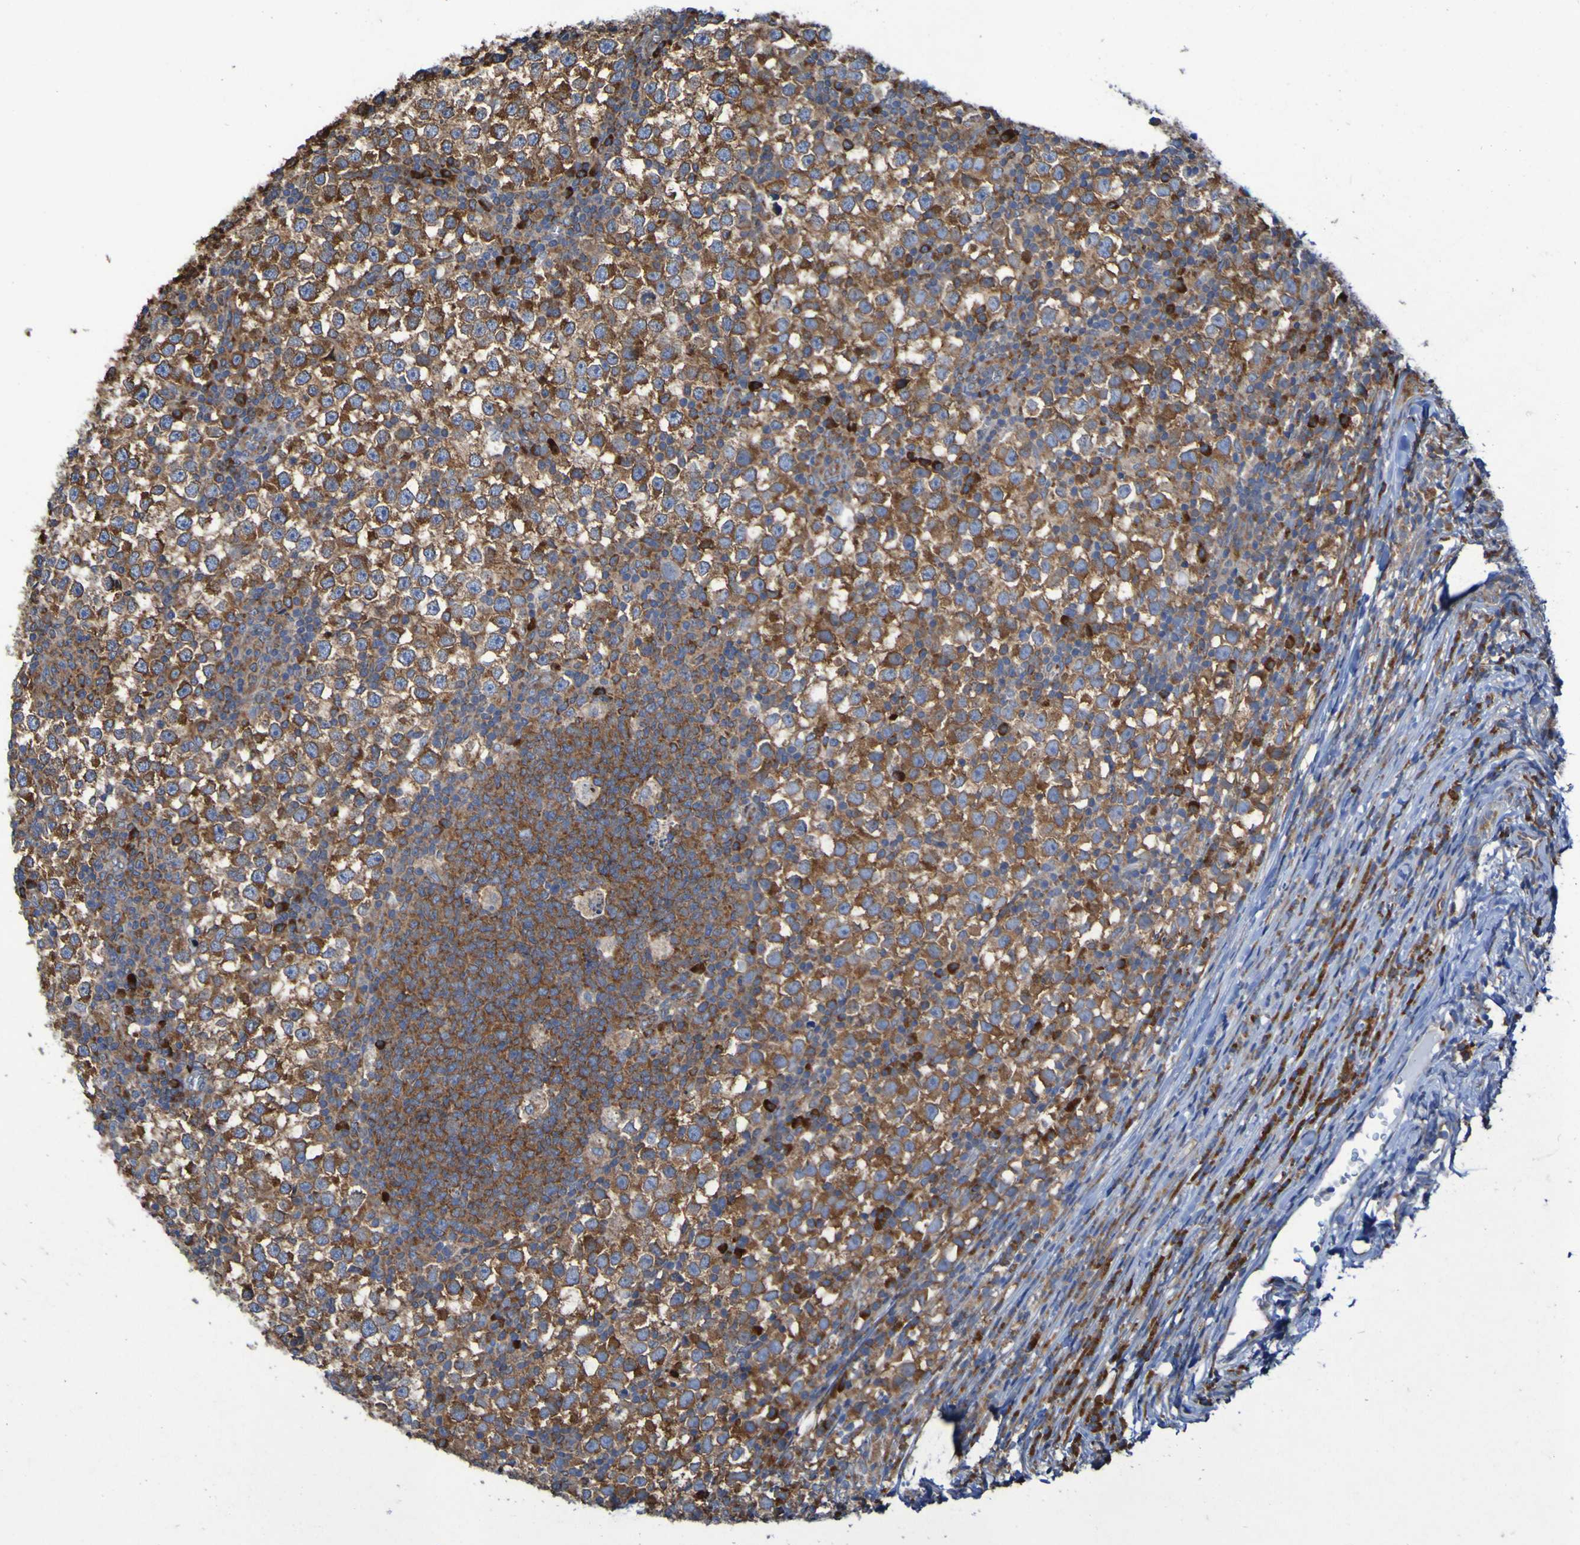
{"staining": {"intensity": "moderate", "quantity": ">75%", "location": "cytoplasmic/membranous"}, "tissue": "testis cancer", "cell_type": "Tumor cells", "image_type": "cancer", "snomed": [{"axis": "morphology", "description": "Seminoma, NOS"}, {"axis": "topography", "description": "Testis"}], "caption": "Protein positivity by immunohistochemistry demonstrates moderate cytoplasmic/membranous expression in about >75% of tumor cells in testis cancer.", "gene": "FKBP3", "patient": {"sex": "male", "age": 65}}